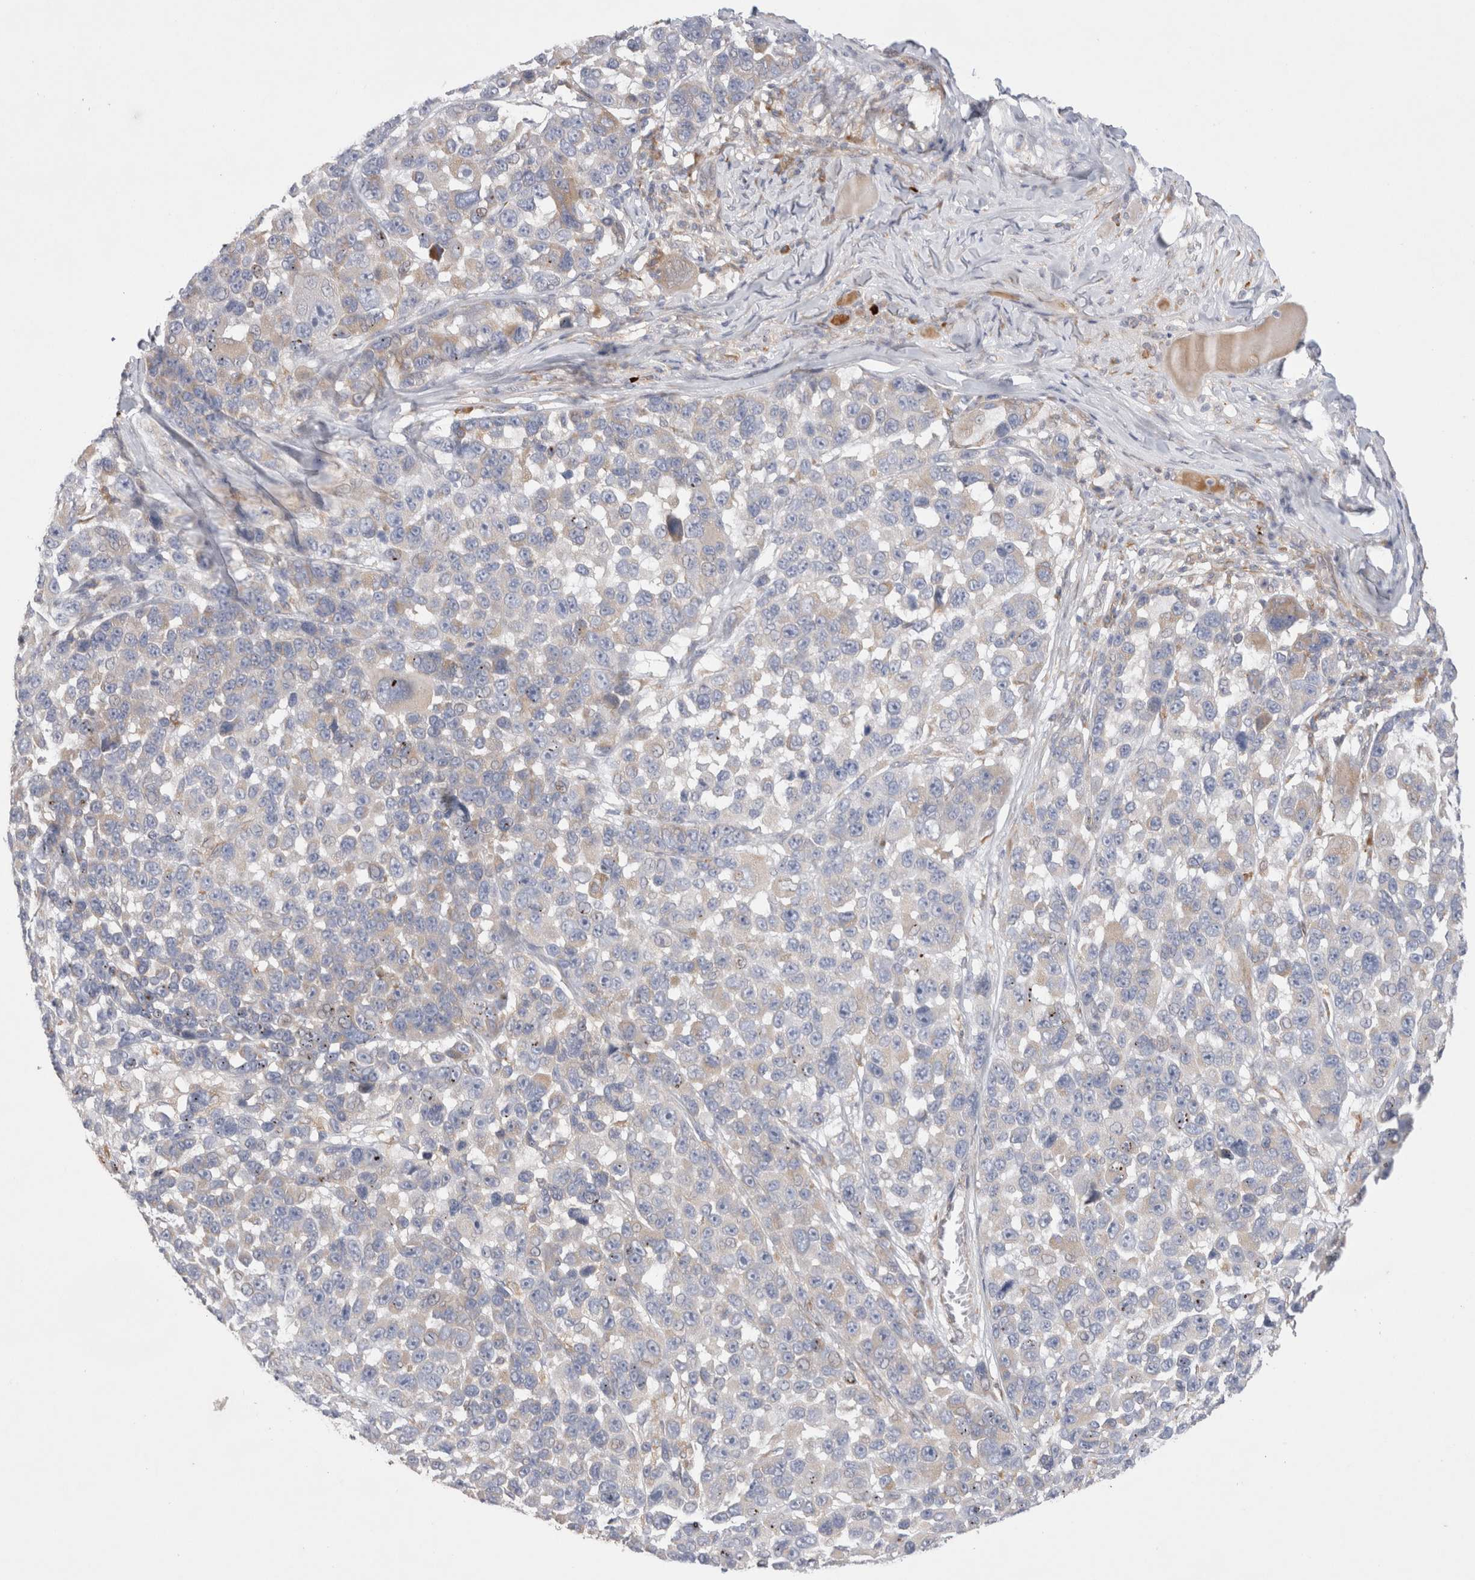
{"staining": {"intensity": "negative", "quantity": "none", "location": "none"}, "tissue": "melanoma", "cell_type": "Tumor cells", "image_type": "cancer", "snomed": [{"axis": "morphology", "description": "Malignant melanoma, NOS"}, {"axis": "topography", "description": "Skin"}], "caption": "A photomicrograph of malignant melanoma stained for a protein reveals no brown staining in tumor cells.", "gene": "TBC1D16", "patient": {"sex": "male", "age": 53}}